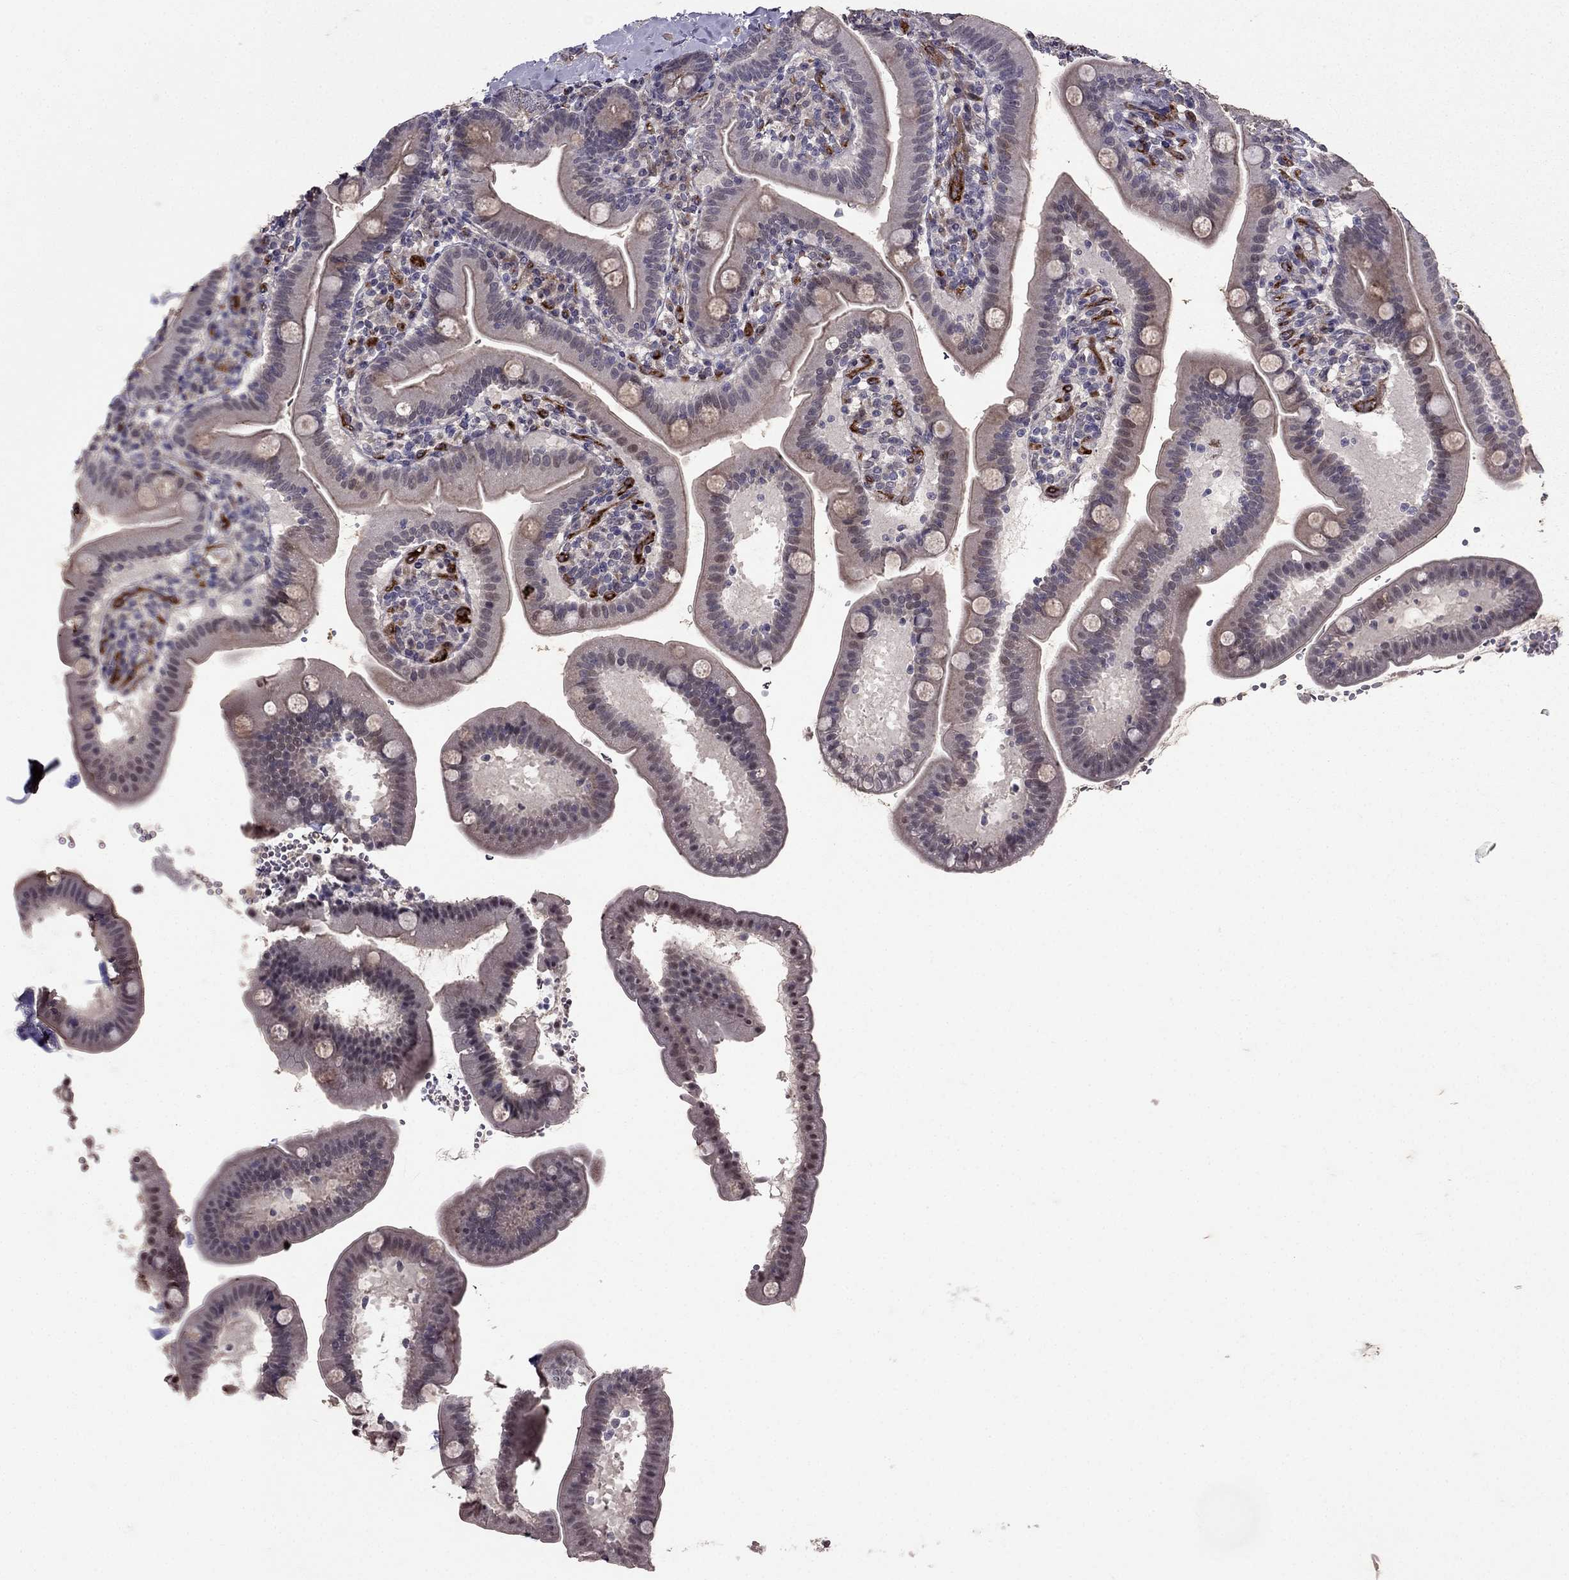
{"staining": {"intensity": "weak", "quantity": "<25%", "location": "cytoplasmic/membranous"}, "tissue": "small intestine", "cell_type": "Glandular cells", "image_type": "normal", "snomed": [{"axis": "morphology", "description": "Normal tissue, NOS"}, {"axis": "topography", "description": "Small intestine"}], "caption": "Photomicrograph shows no significant protein positivity in glandular cells of unremarkable small intestine.", "gene": "RASIP1", "patient": {"sex": "male", "age": 66}}